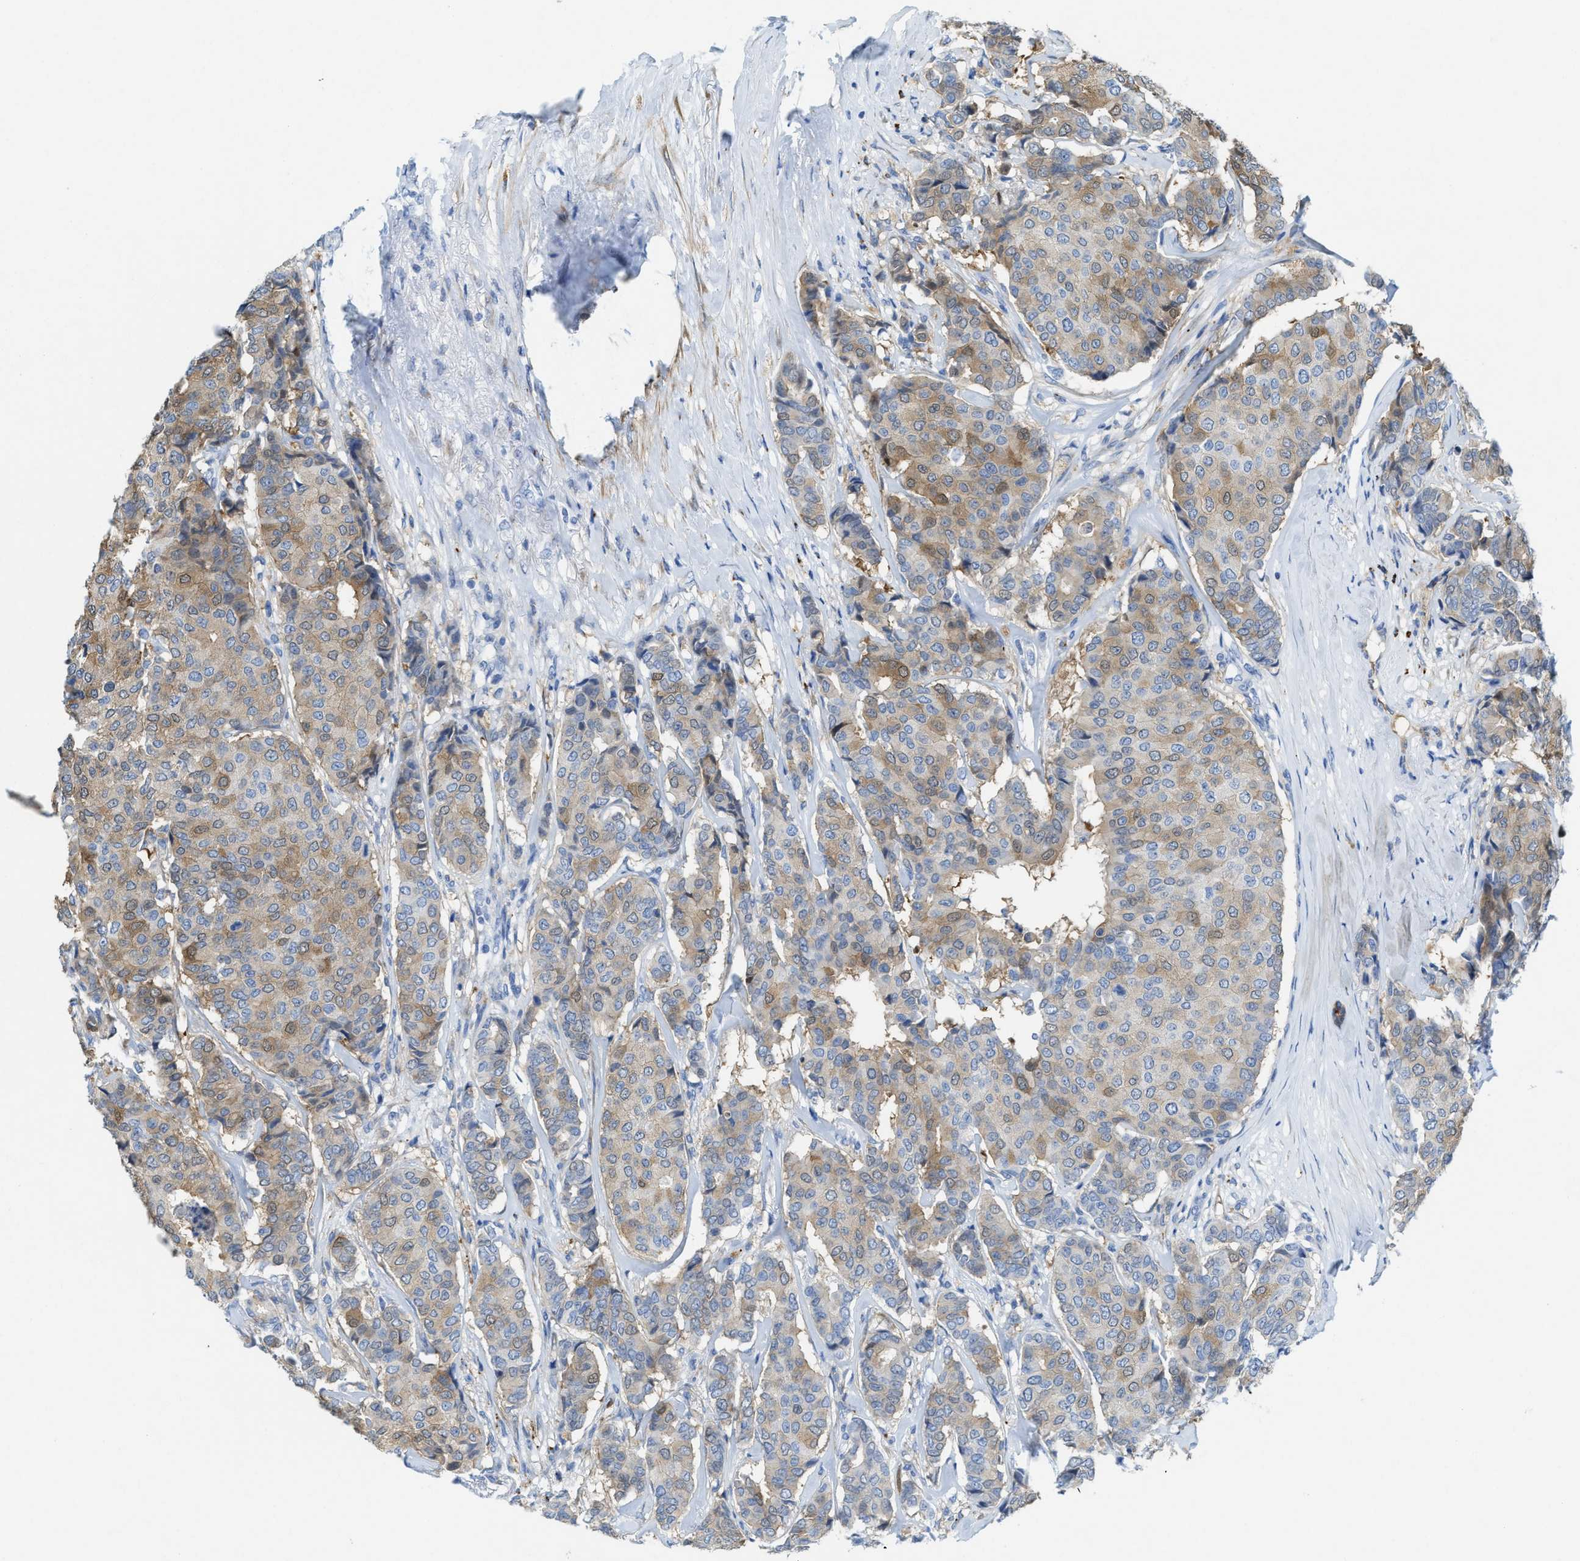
{"staining": {"intensity": "weak", "quantity": "25%-75%", "location": "cytoplasmic/membranous"}, "tissue": "breast cancer", "cell_type": "Tumor cells", "image_type": "cancer", "snomed": [{"axis": "morphology", "description": "Duct carcinoma"}, {"axis": "topography", "description": "Breast"}], "caption": "Breast cancer was stained to show a protein in brown. There is low levels of weak cytoplasmic/membranous positivity in approximately 25%-75% of tumor cells.", "gene": "ASS1", "patient": {"sex": "female", "age": 75}}